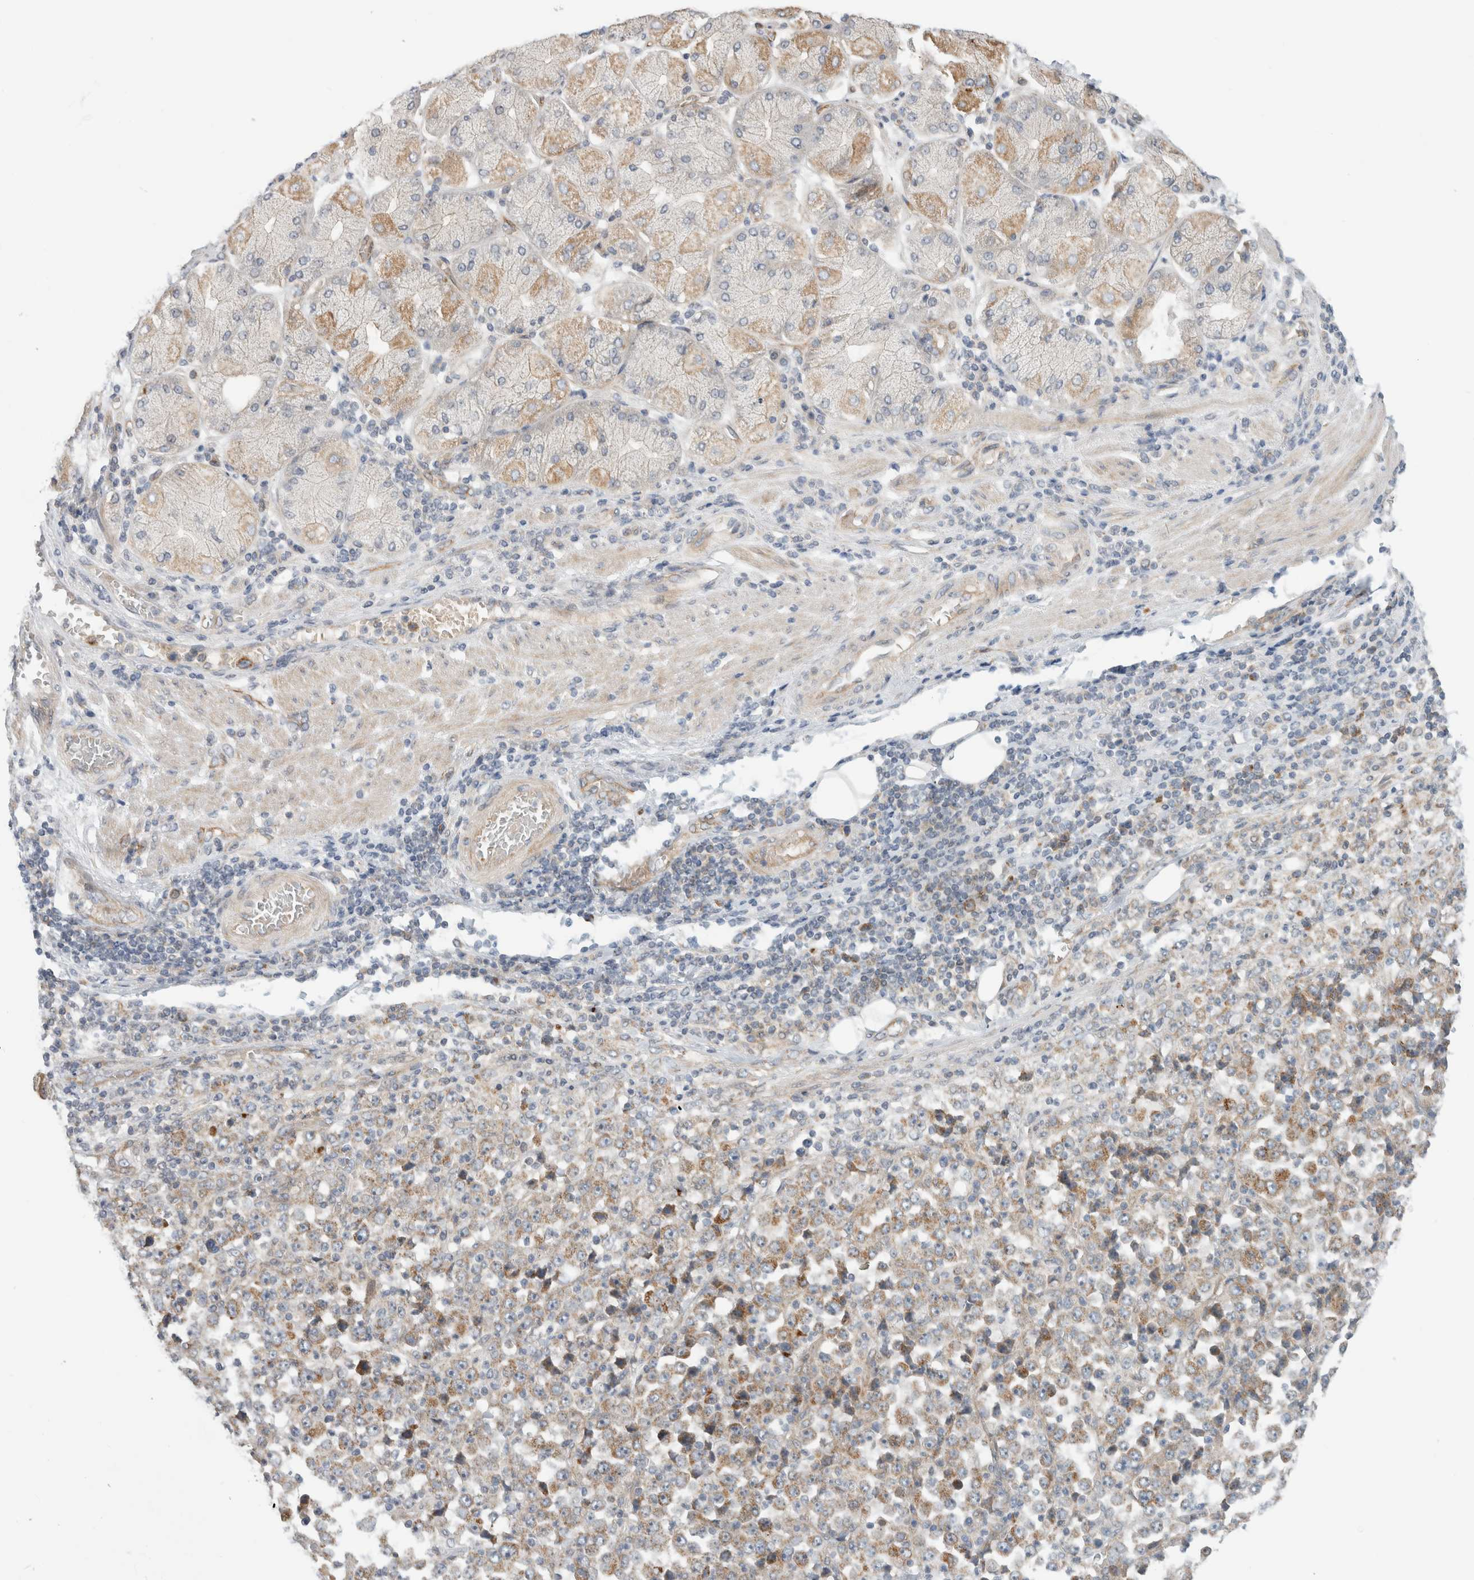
{"staining": {"intensity": "moderate", "quantity": ">75%", "location": "cytoplasmic/membranous"}, "tissue": "stomach cancer", "cell_type": "Tumor cells", "image_type": "cancer", "snomed": [{"axis": "morphology", "description": "Normal tissue, NOS"}, {"axis": "morphology", "description": "Adenocarcinoma, NOS"}, {"axis": "topography", "description": "Stomach, upper"}, {"axis": "topography", "description": "Stomach"}], "caption": "Tumor cells reveal medium levels of moderate cytoplasmic/membranous staining in about >75% of cells in human stomach cancer.", "gene": "KPNA5", "patient": {"sex": "male", "age": 59}}